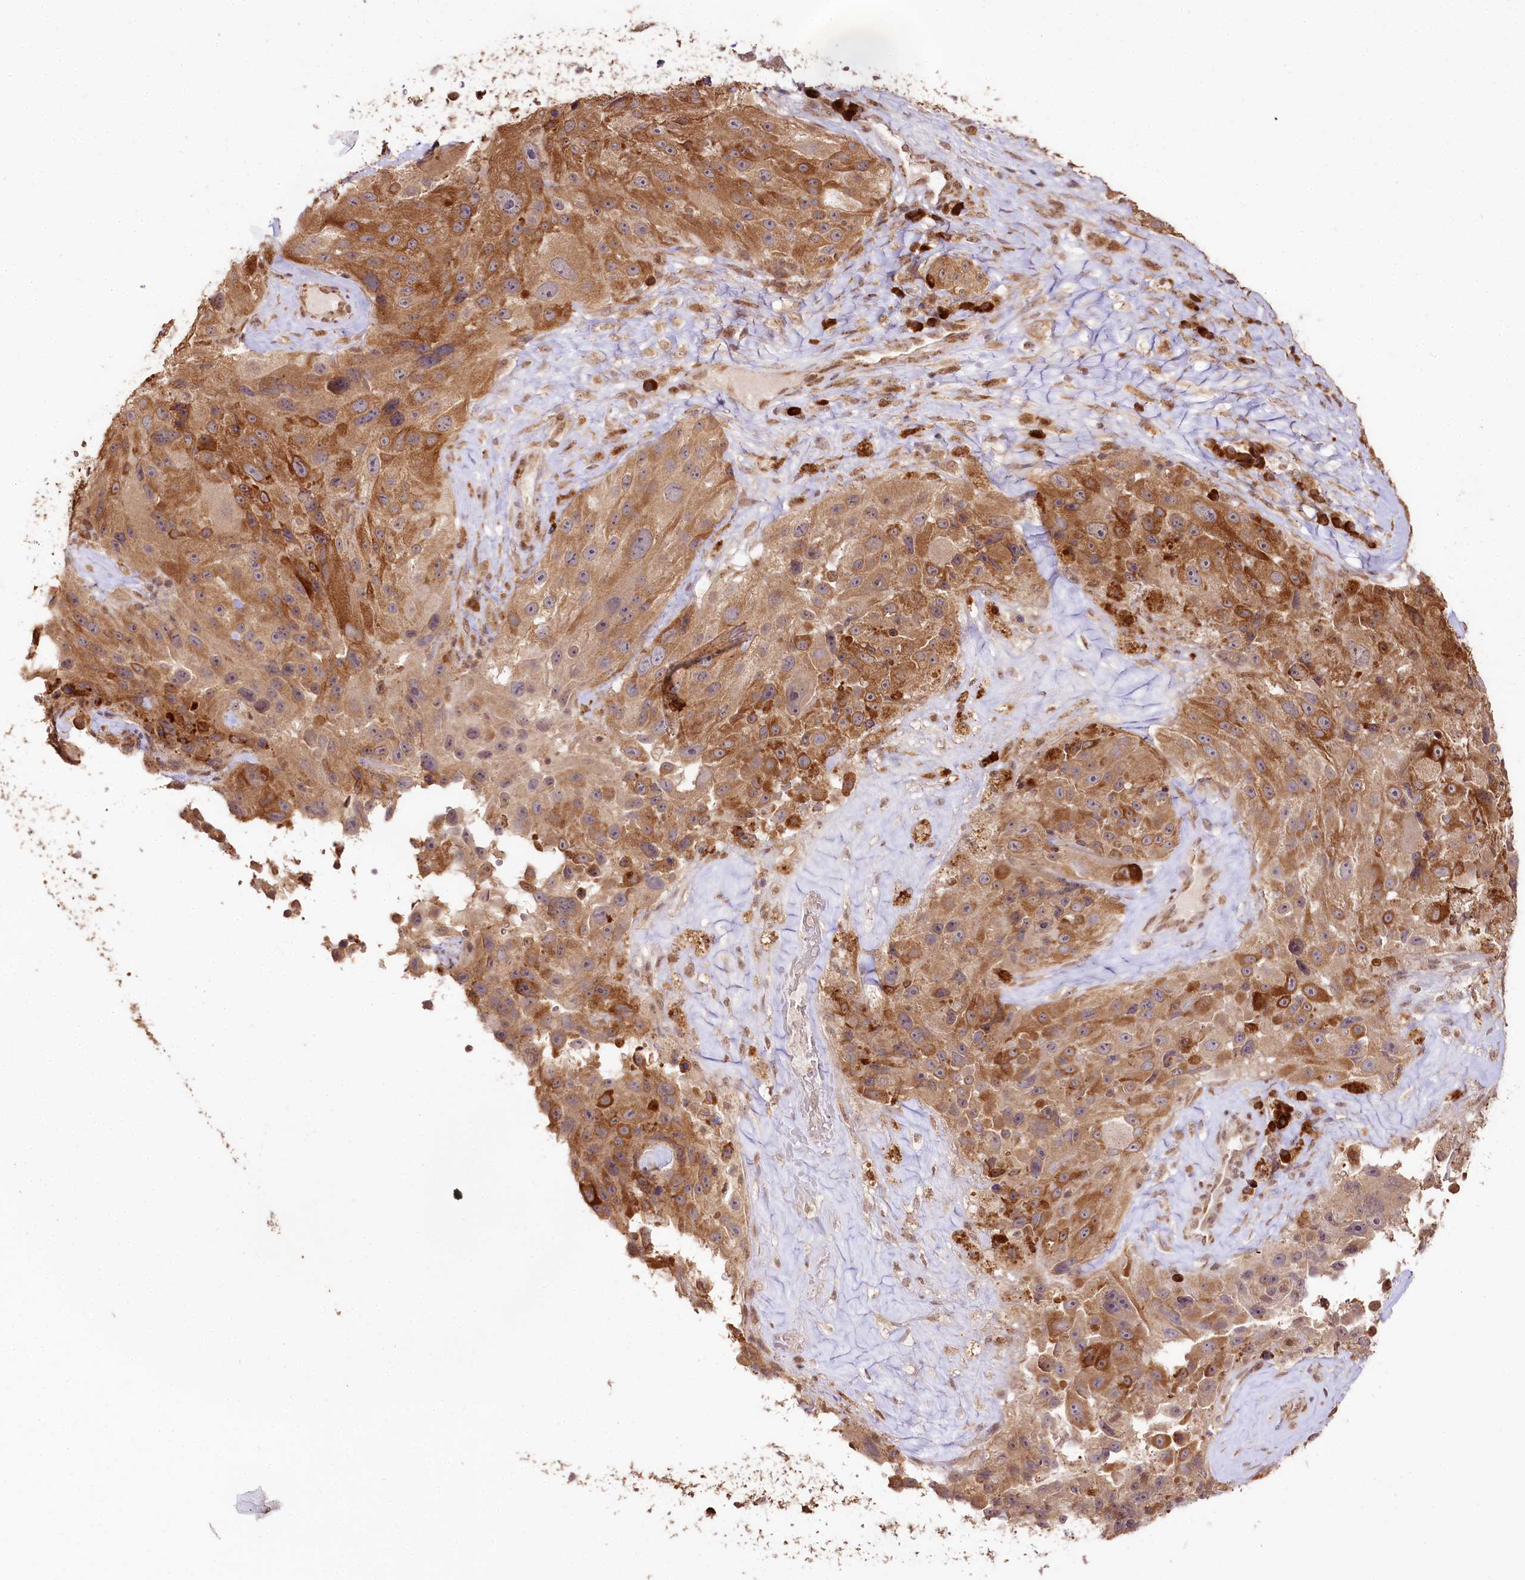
{"staining": {"intensity": "moderate", "quantity": ">75%", "location": "cytoplasmic/membranous"}, "tissue": "melanoma", "cell_type": "Tumor cells", "image_type": "cancer", "snomed": [{"axis": "morphology", "description": "Malignant melanoma, Metastatic site"}, {"axis": "topography", "description": "Lymph node"}], "caption": "Malignant melanoma (metastatic site) stained with a protein marker reveals moderate staining in tumor cells.", "gene": "ENSG00000144785", "patient": {"sex": "male", "age": 62}}